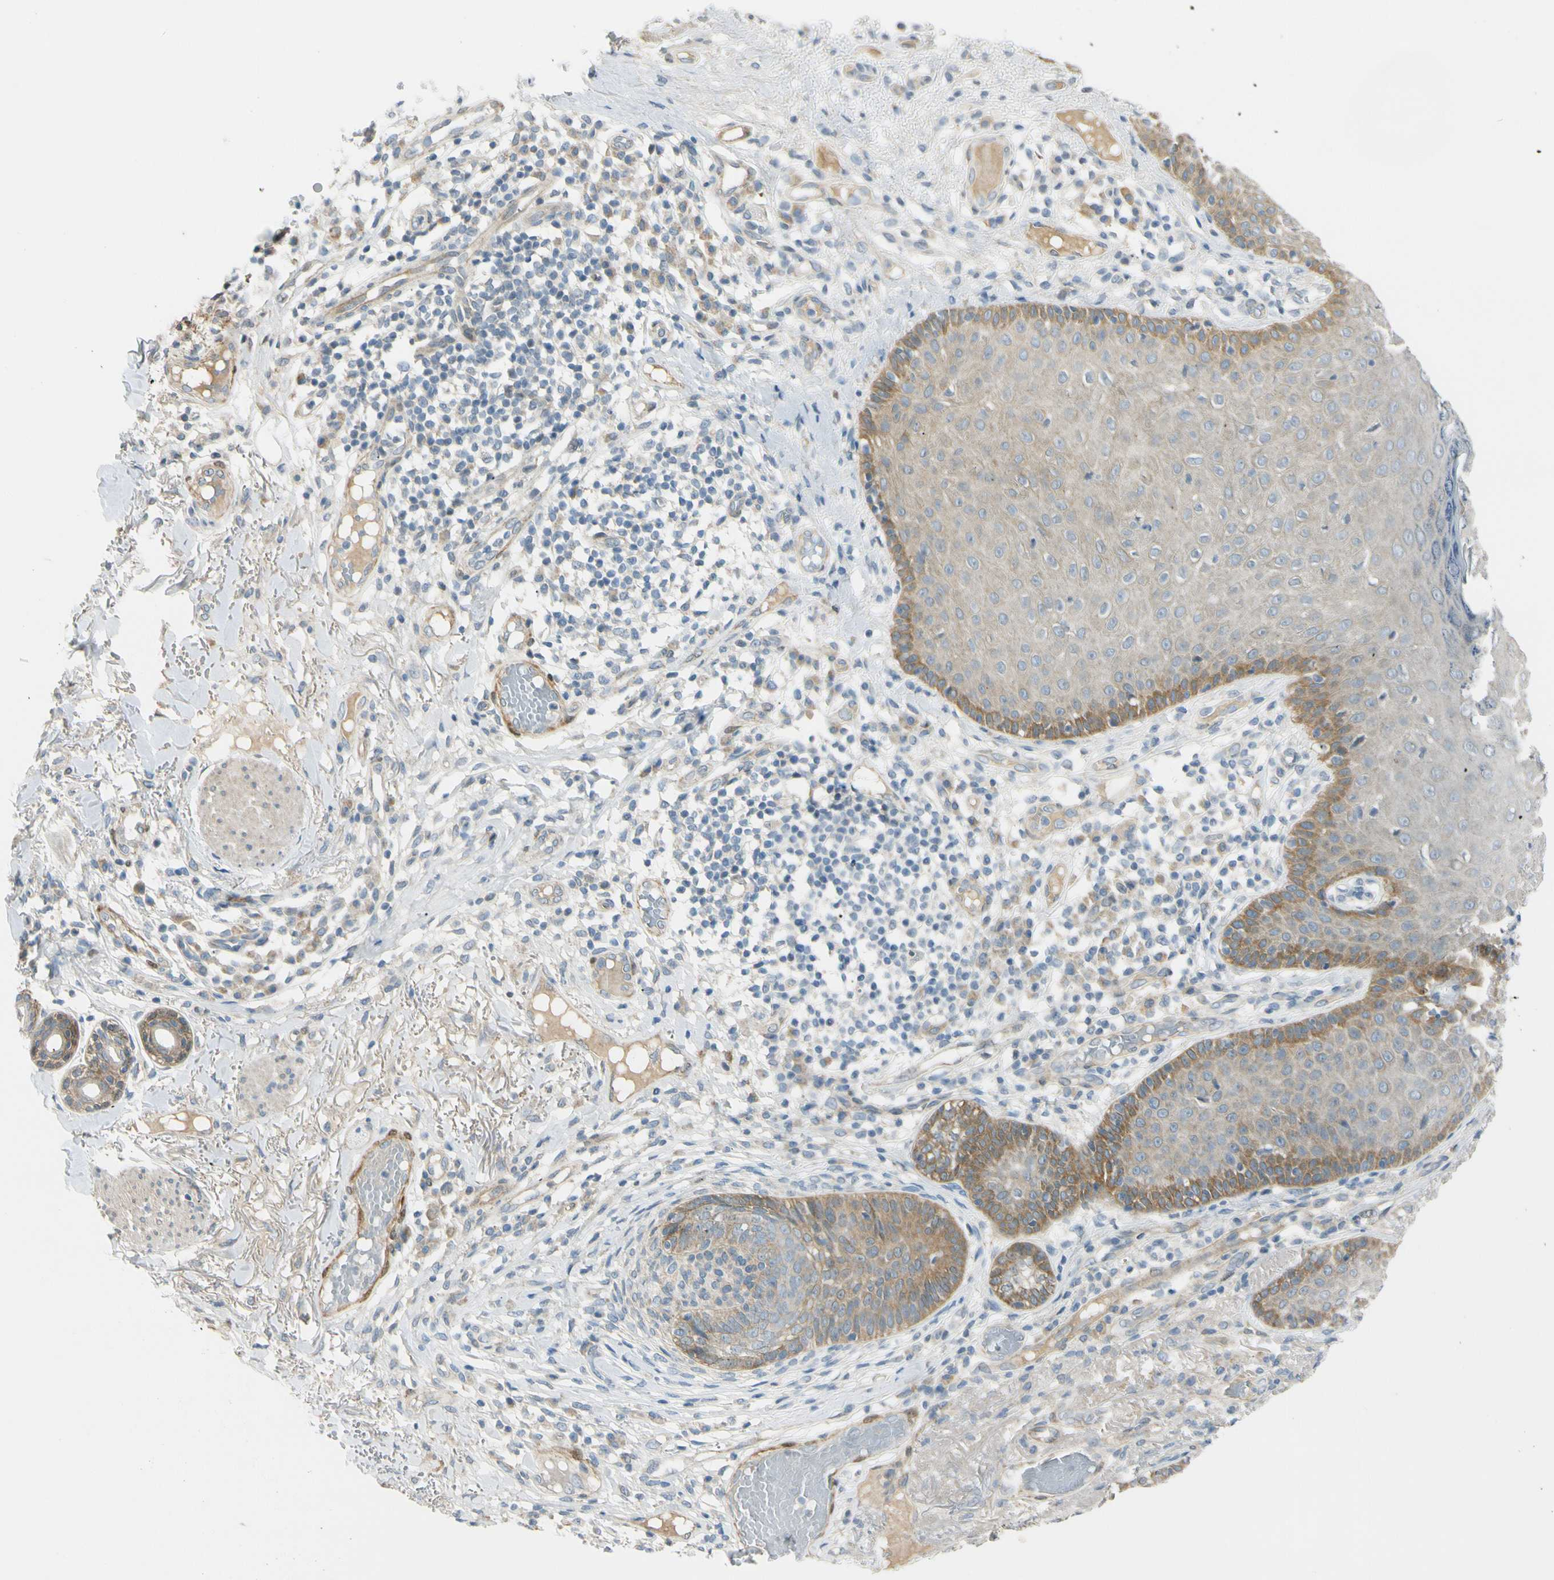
{"staining": {"intensity": "moderate", "quantity": "<25%", "location": "cytoplasmic/membranous"}, "tissue": "skin cancer", "cell_type": "Tumor cells", "image_type": "cancer", "snomed": [{"axis": "morphology", "description": "Normal tissue, NOS"}, {"axis": "morphology", "description": "Basal cell carcinoma"}, {"axis": "topography", "description": "Skin"}], "caption": "Immunohistochemistry histopathology image of basal cell carcinoma (skin) stained for a protein (brown), which shows low levels of moderate cytoplasmic/membranous positivity in approximately <25% of tumor cells.", "gene": "FHL2", "patient": {"sex": "male", "age": 52}}